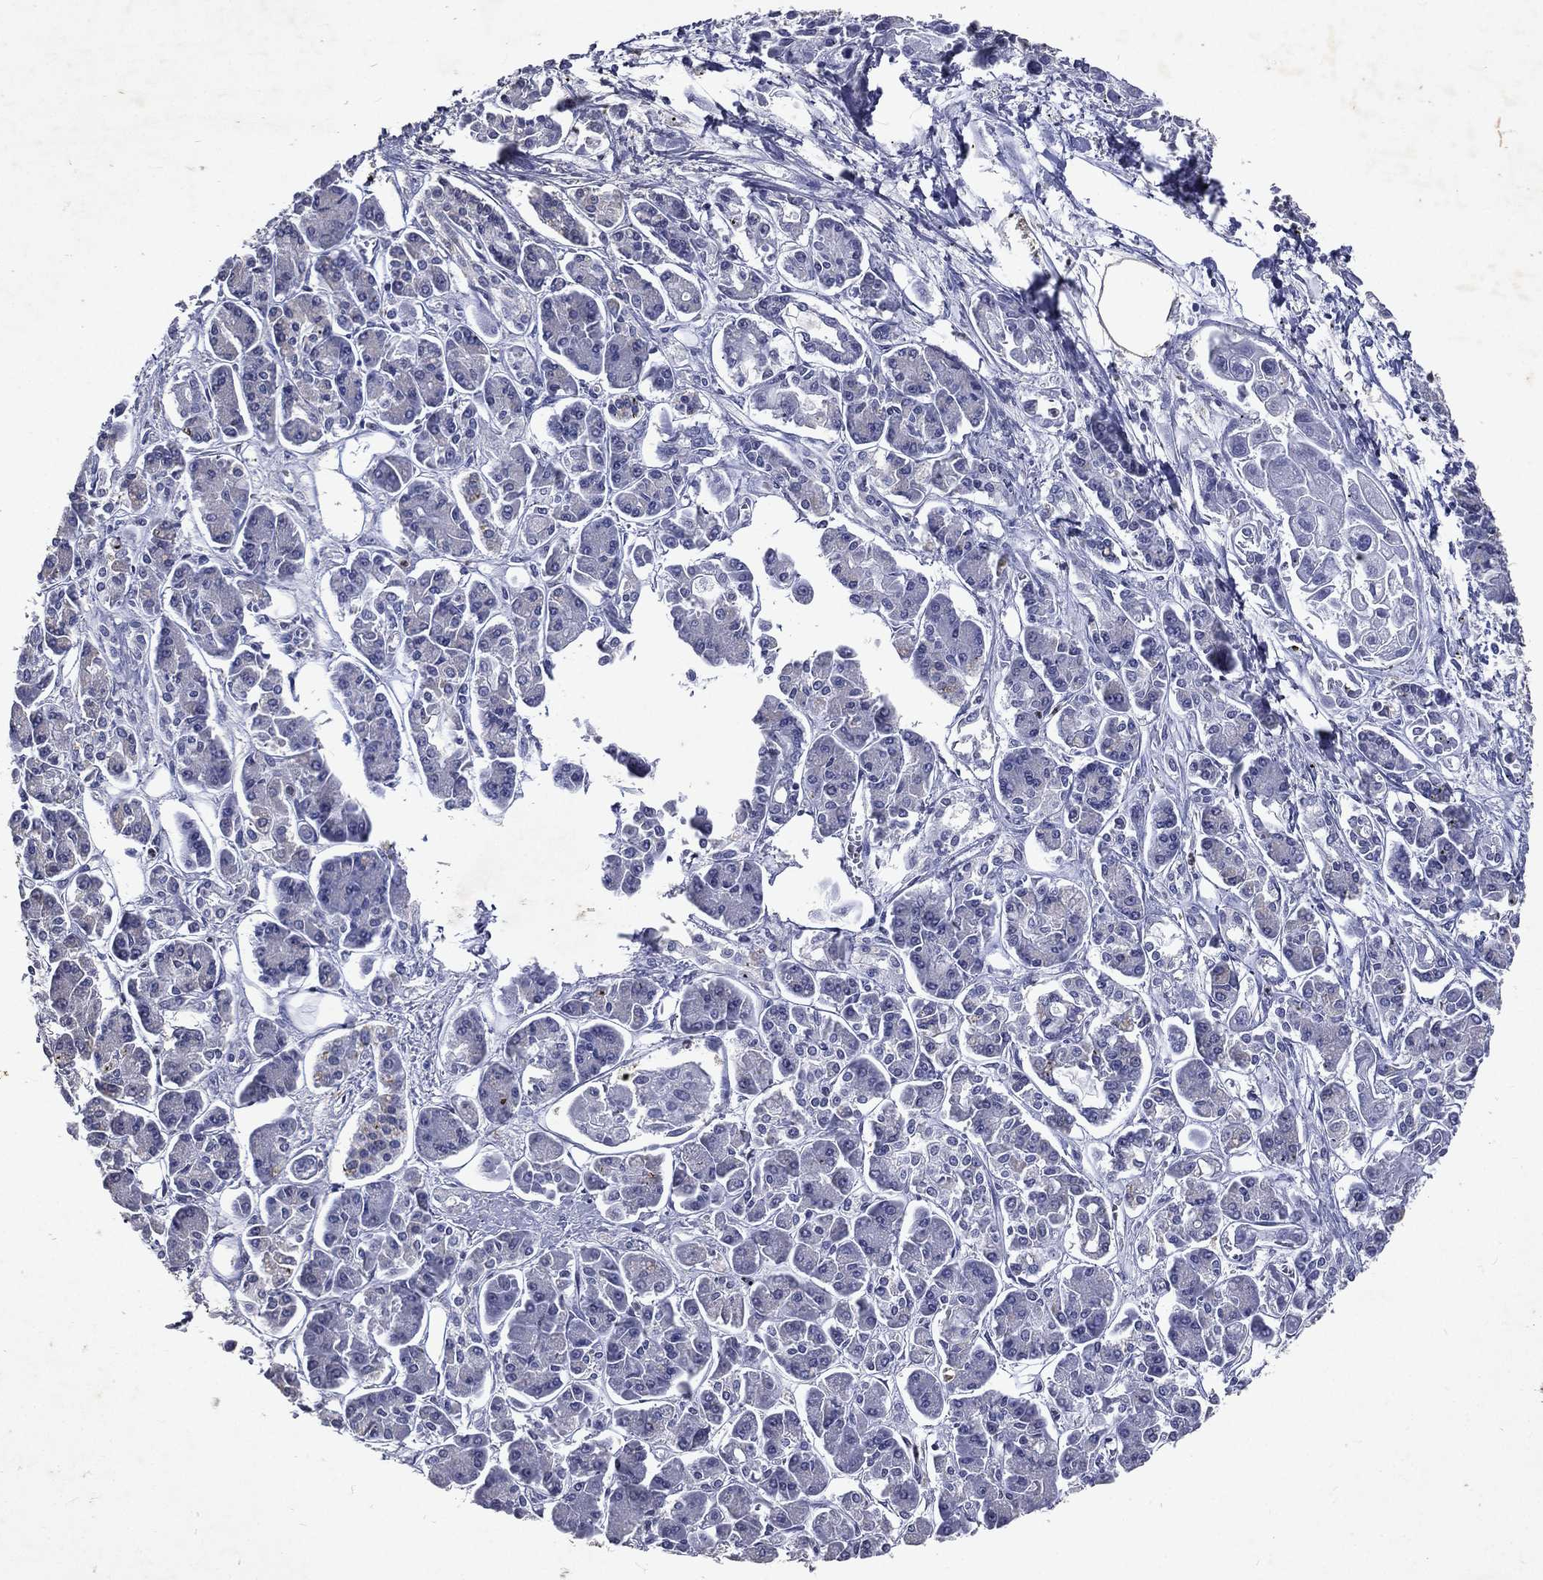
{"staining": {"intensity": "negative", "quantity": "none", "location": "none"}, "tissue": "pancreatic cancer", "cell_type": "Tumor cells", "image_type": "cancer", "snomed": [{"axis": "morphology", "description": "Adenocarcinoma, NOS"}, {"axis": "topography", "description": "Pancreas"}], "caption": "This image is of pancreatic adenocarcinoma stained with immunohistochemistry to label a protein in brown with the nuclei are counter-stained blue. There is no expression in tumor cells. (Brightfield microscopy of DAB (3,3'-diaminobenzidine) immunohistochemistry (IHC) at high magnification).", "gene": "SLC34A2", "patient": {"sex": "male", "age": 85}}